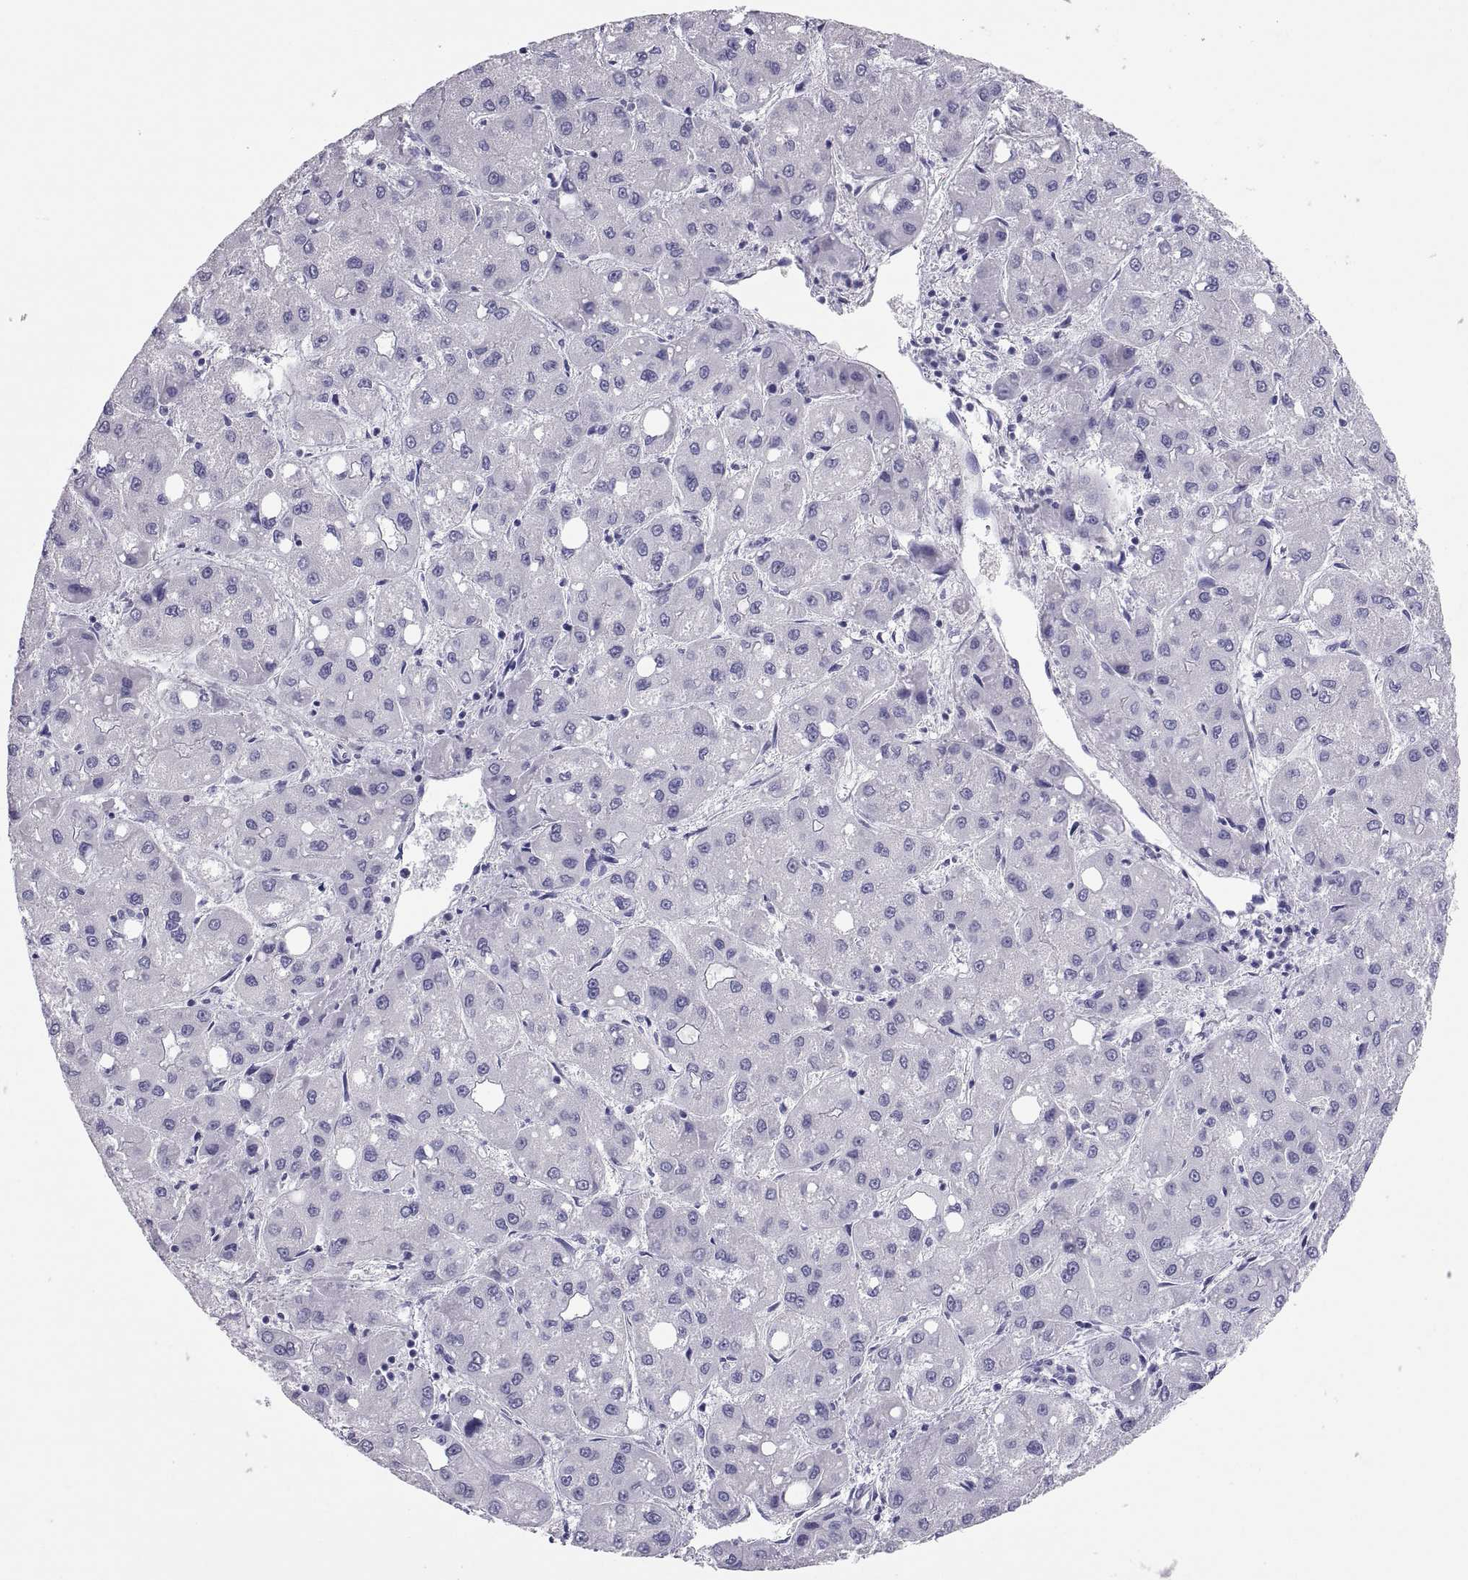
{"staining": {"intensity": "negative", "quantity": "none", "location": "none"}, "tissue": "liver cancer", "cell_type": "Tumor cells", "image_type": "cancer", "snomed": [{"axis": "morphology", "description": "Carcinoma, Hepatocellular, NOS"}, {"axis": "topography", "description": "Liver"}], "caption": "Immunohistochemistry image of liver cancer stained for a protein (brown), which reveals no positivity in tumor cells.", "gene": "RNASE12", "patient": {"sex": "male", "age": 73}}